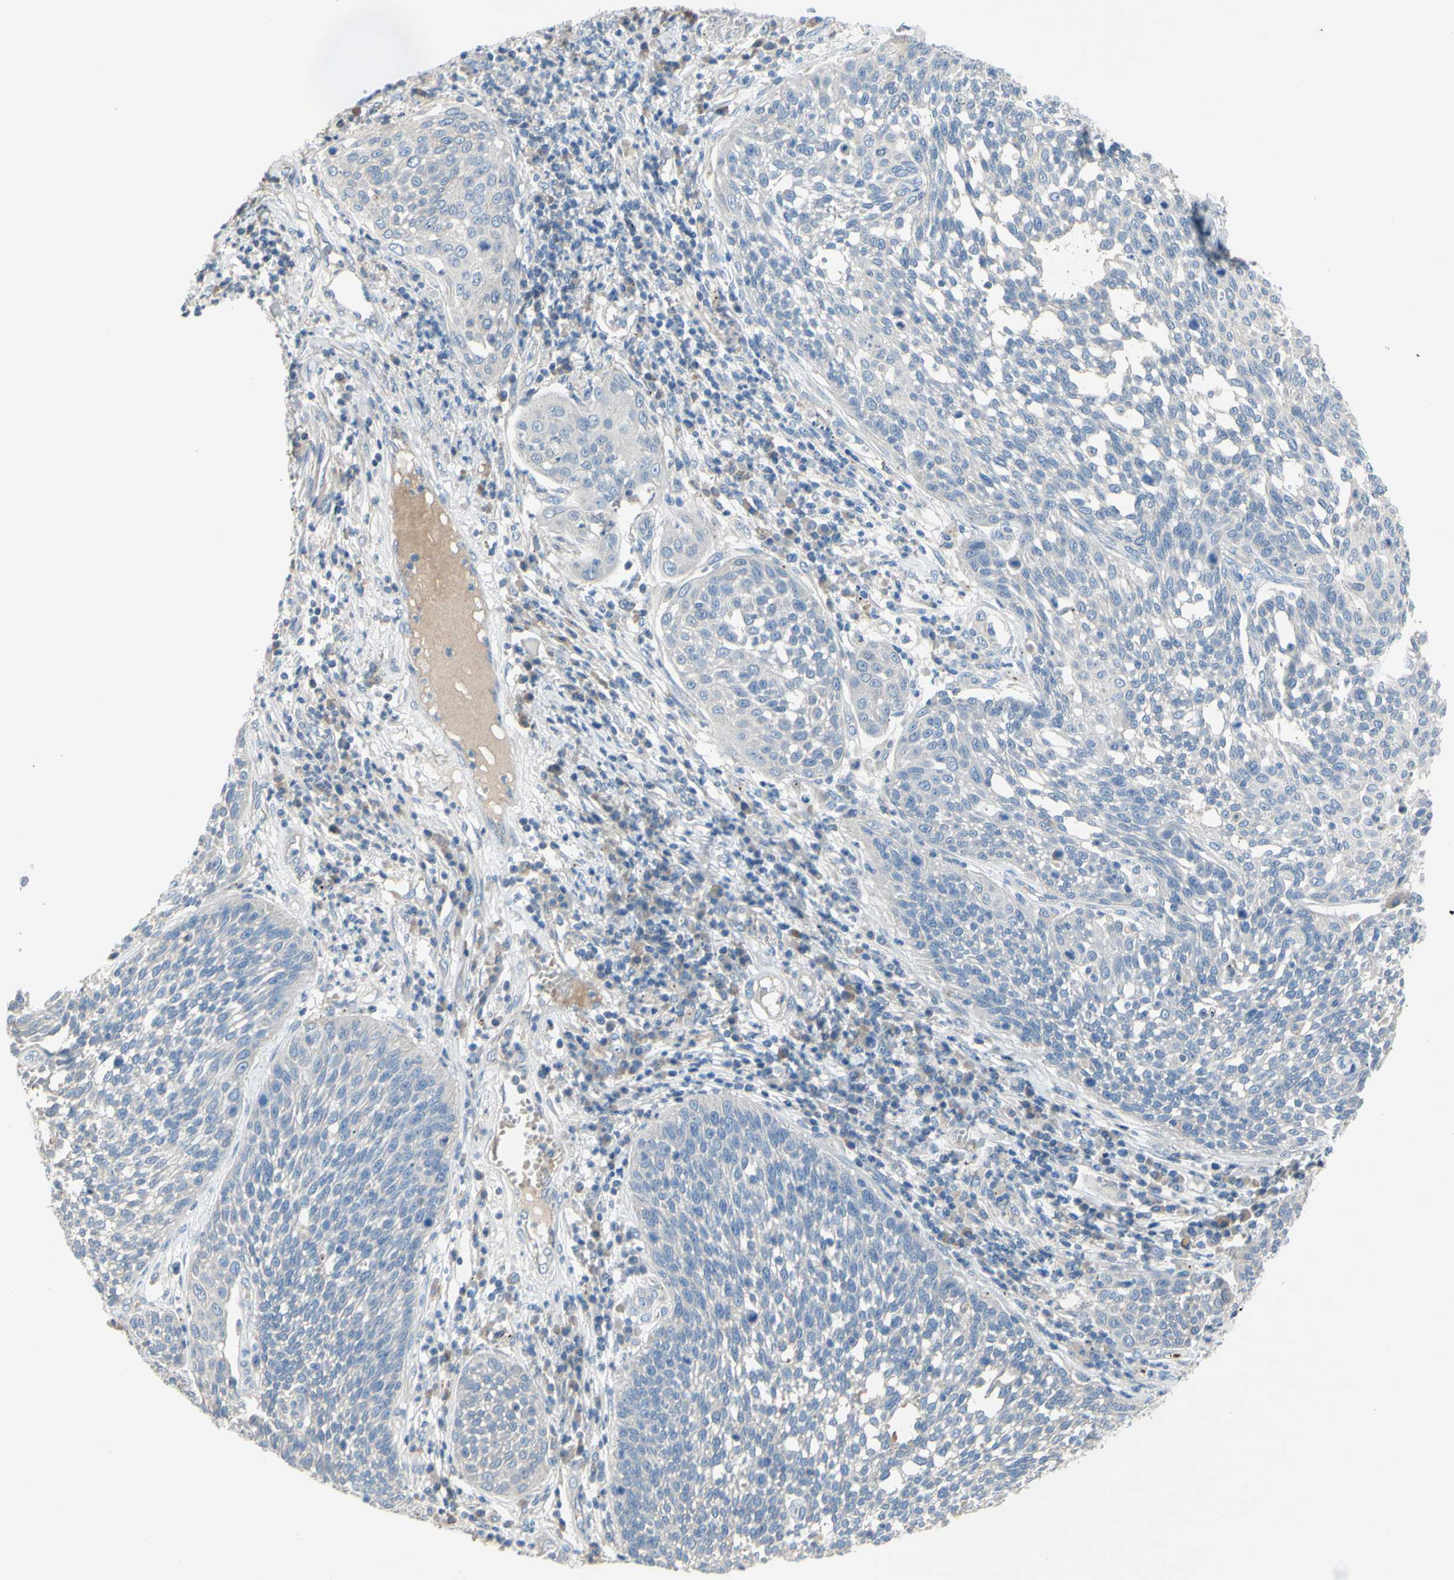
{"staining": {"intensity": "negative", "quantity": "none", "location": "none"}, "tissue": "cervical cancer", "cell_type": "Tumor cells", "image_type": "cancer", "snomed": [{"axis": "morphology", "description": "Squamous cell carcinoma, NOS"}, {"axis": "topography", "description": "Cervix"}], "caption": "Image shows no significant protein expression in tumor cells of cervical squamous cell carcinoma.", "gene": "TMEM59L", "patient": {"sex": "female", "age": 34}}